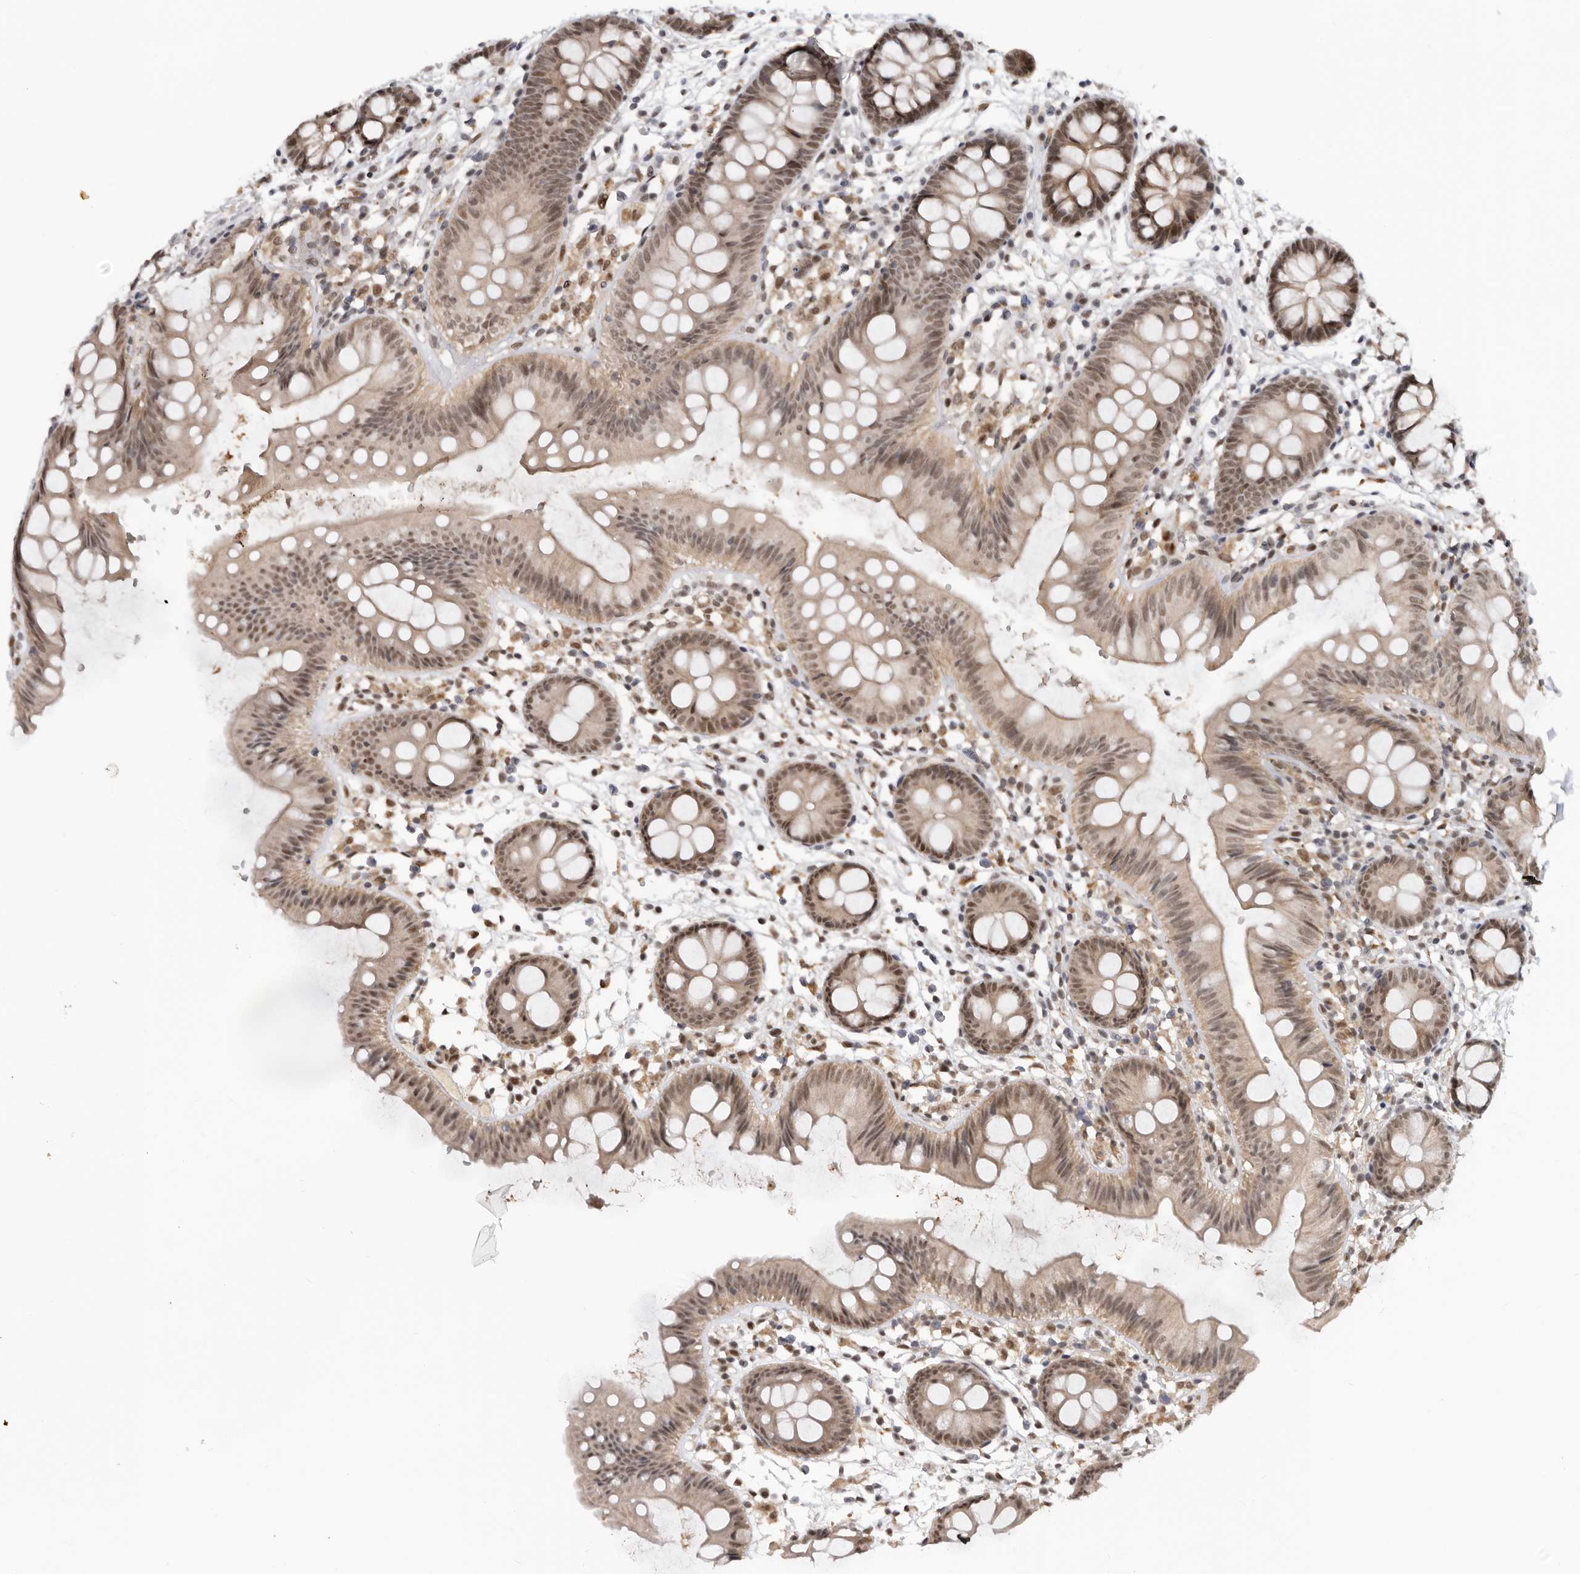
{"staining": {"intensity": "moderate", "quantity": ">75%", "location": "nuclear"}, "tissue": "colon", "cell_type": "Endothelial cells", "image_type": "normal", "snomed": [{"axis": "morphology", "description": "Normal tissue, NOS"}, {"axis": "topography", "description": "Colon"}], "caption": "The image shows immunohistochemical staining of benign colon. There is moderate nuclear expression is identified in approximately >75% of endothelial cells.", "gene": "BRCA2", "patient": {"sex": "male", "age": 56}}